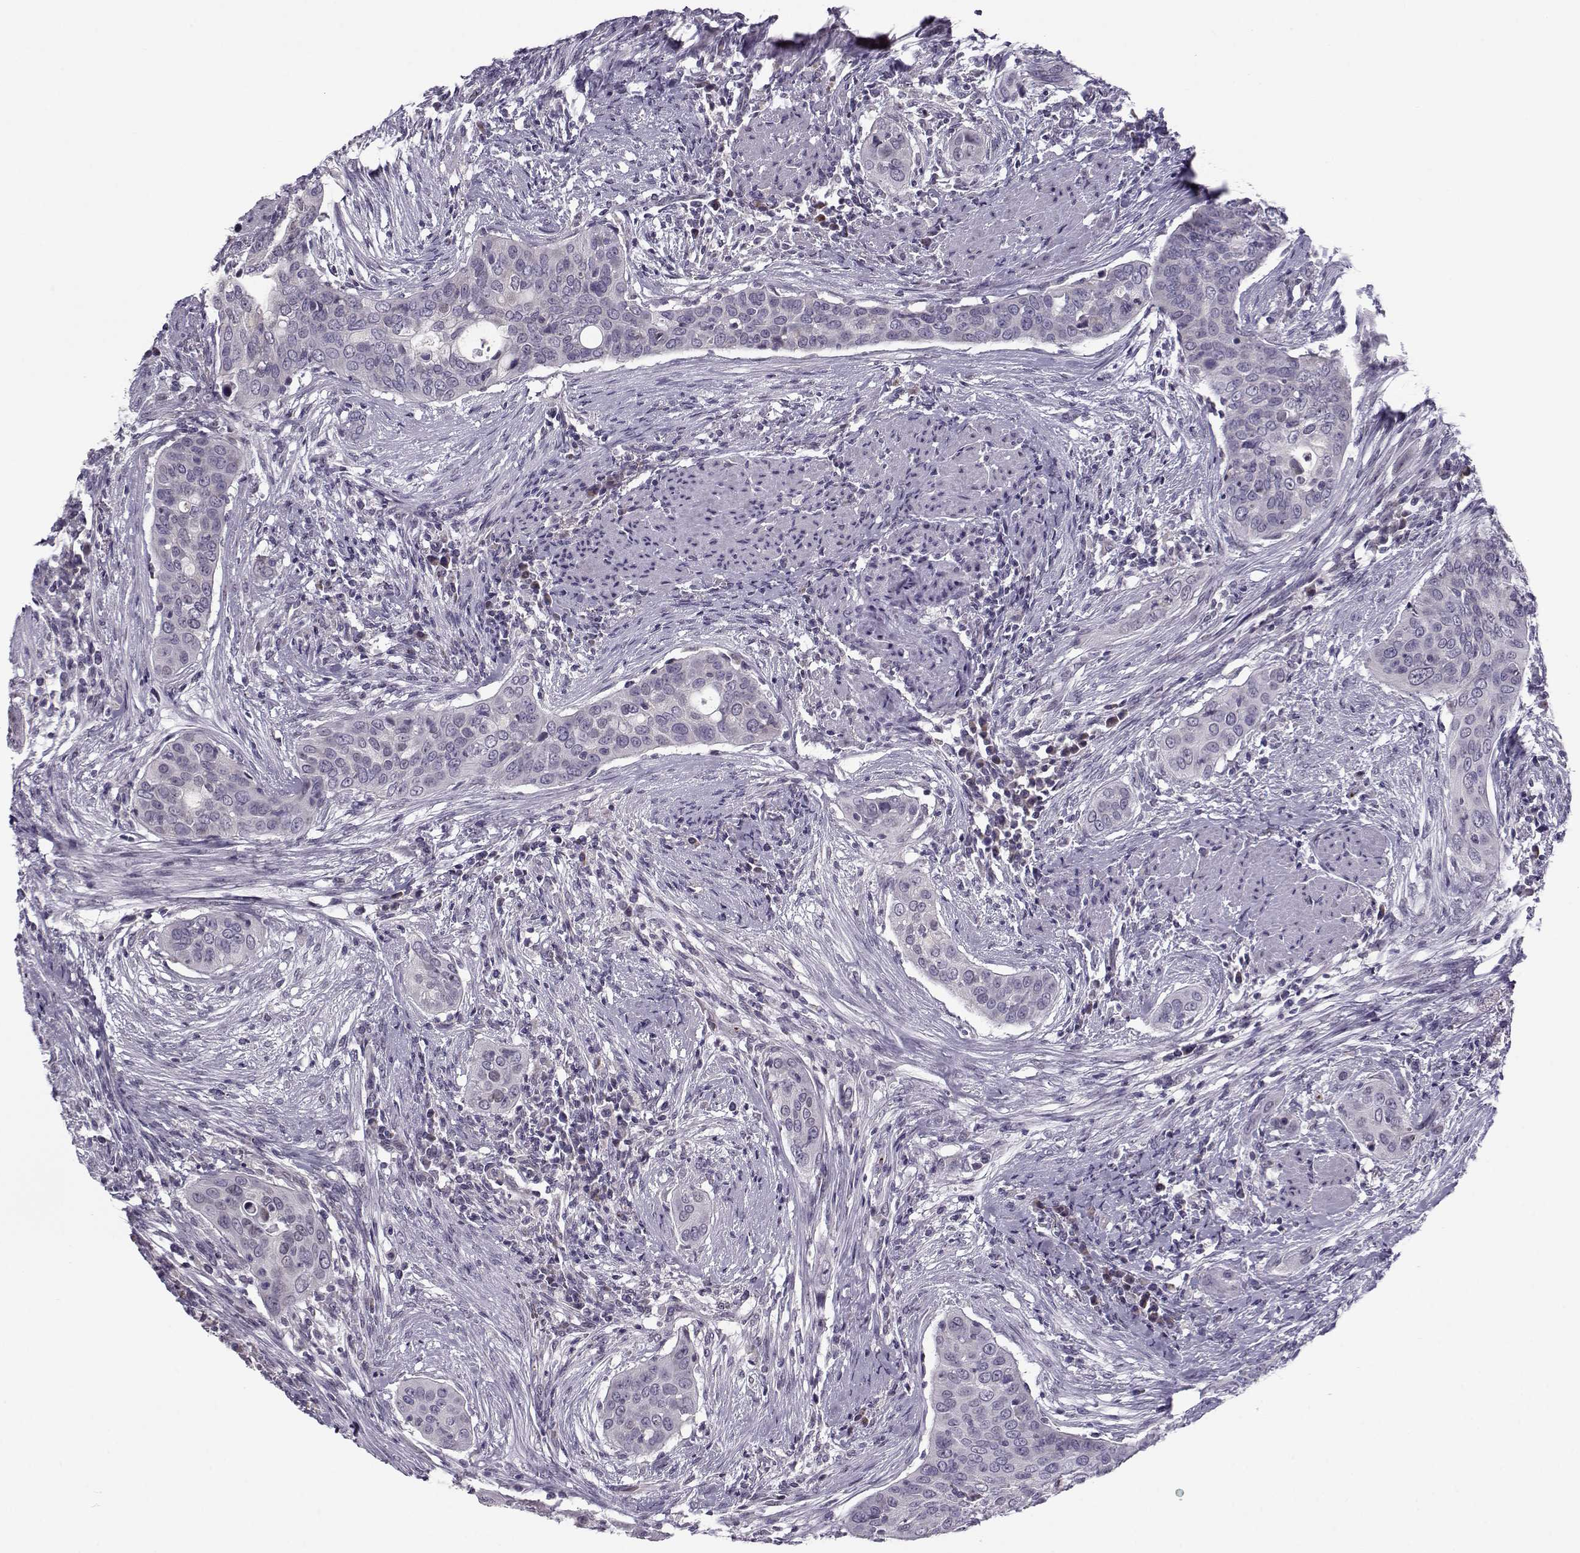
{"staining": {"intensity": "negative", "quantity": "none", "location": "none"}, "tissue": "urothelial cancer", "cell_type": "Tumor cells", "image_type": "cancer", "snomed": [{"axis": "morphology", "description": "Urothelial carcinoma, High grade"}, {"axis": "topography", "description": "Urinary bladder"}], "caption": "Image shows no significant protein staining in tumor cells of urothelial cancer. The staining was performed using DAB (3,3'-diaminobenzidine) to visualize the protein expression in brown, while the nuclei were stained in blue with hematoxylin (Magnification: 20x).", "gene": "KLF17", "patient": {"sex": "male", "age": 82}}